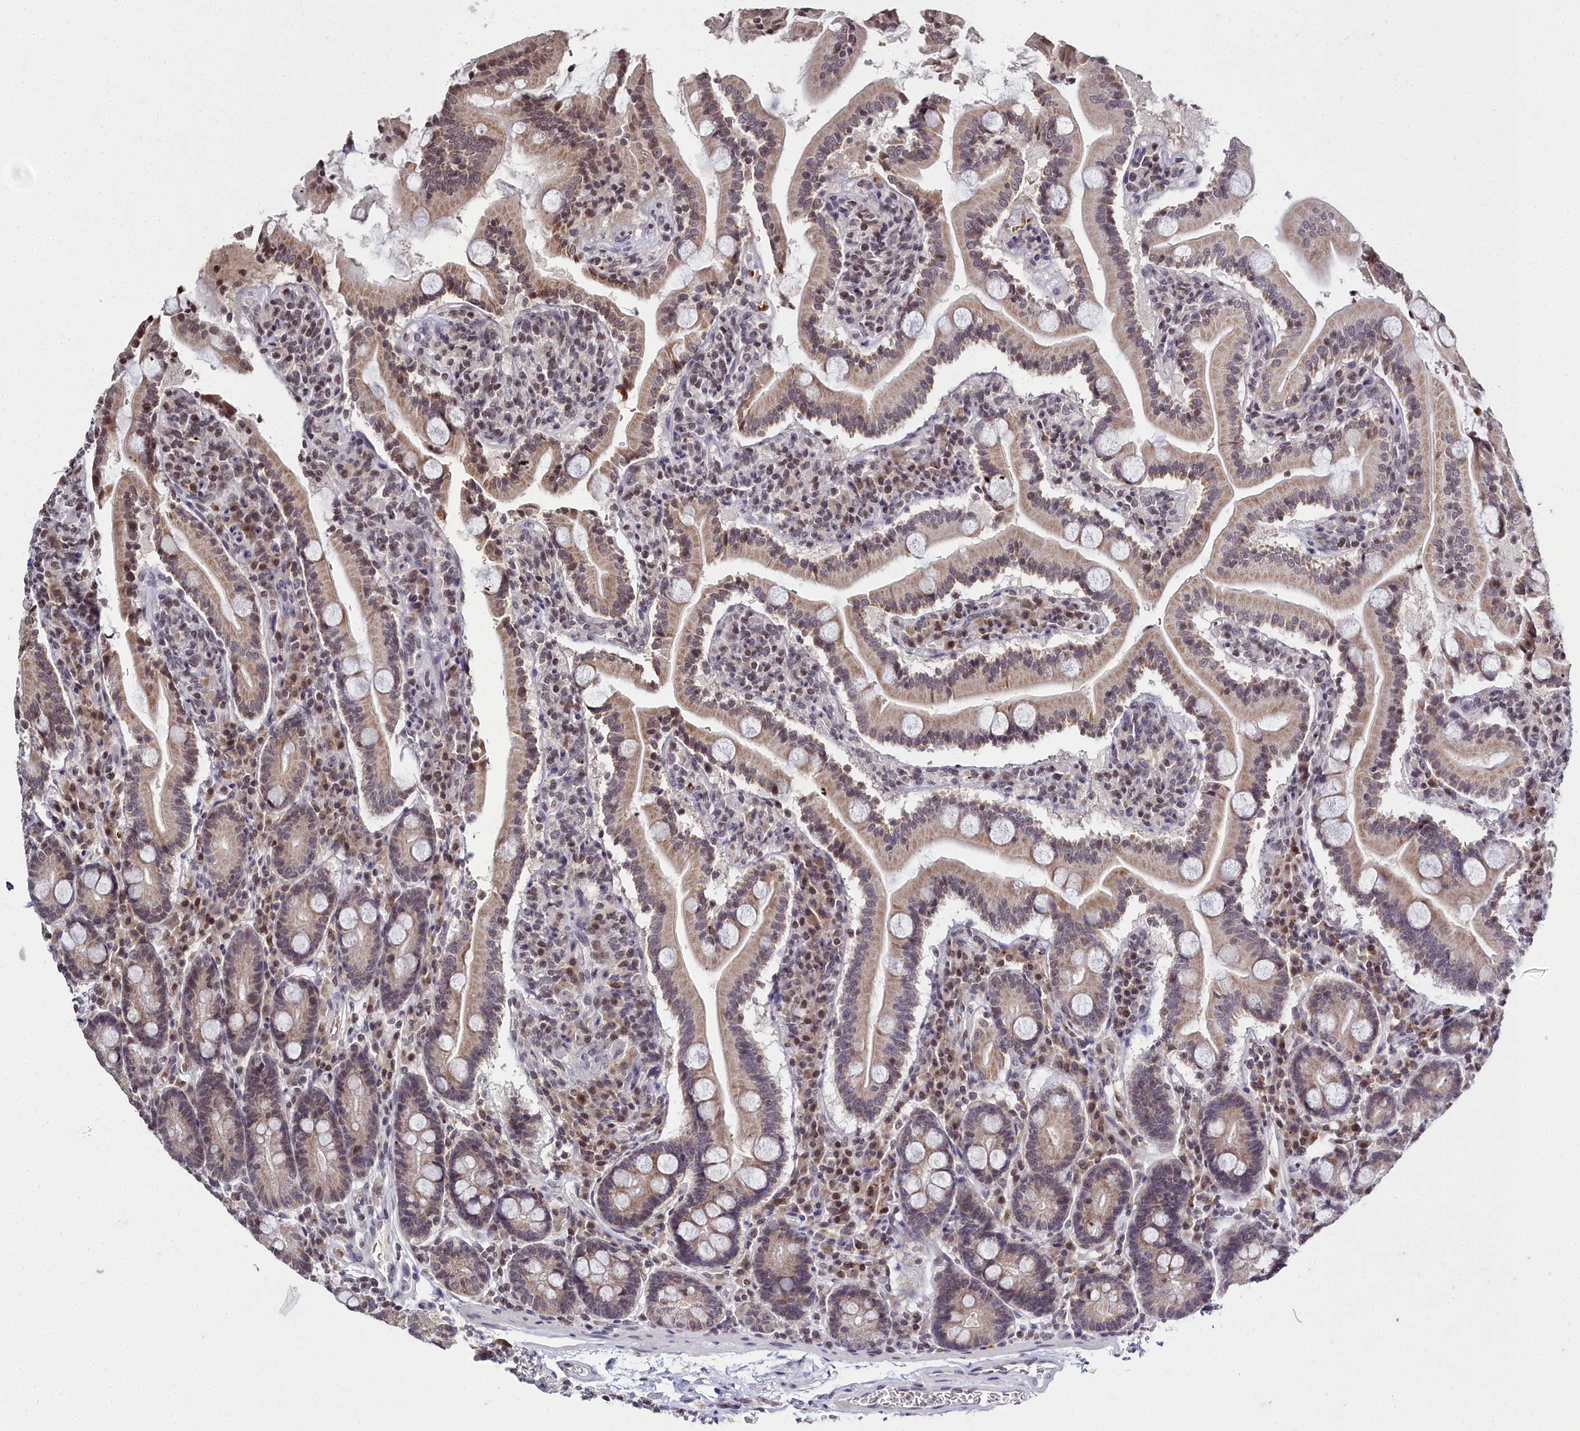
{"staining": {"intensity": "moderate", "quantity": ">75%", "location": "cytoplasmic/membranous"}, "tissue": "duodenum", "cell_type": "Glandular cells", "image_type": "normal", "snomed": [{"axis": "morphology", "description": "Normal tissue, NOS"}, {"axis": "topography", "description": "Duodenum"}], "caption": "Immunohistochemistry (IHC) of unremarkable duodenum demonstrates medium levels of moderate cytoplasmic/membranous expression in approximately >75% of glandular cells.", "gene": "FZD4", "patient": {"sex": "male", "age": 35}}